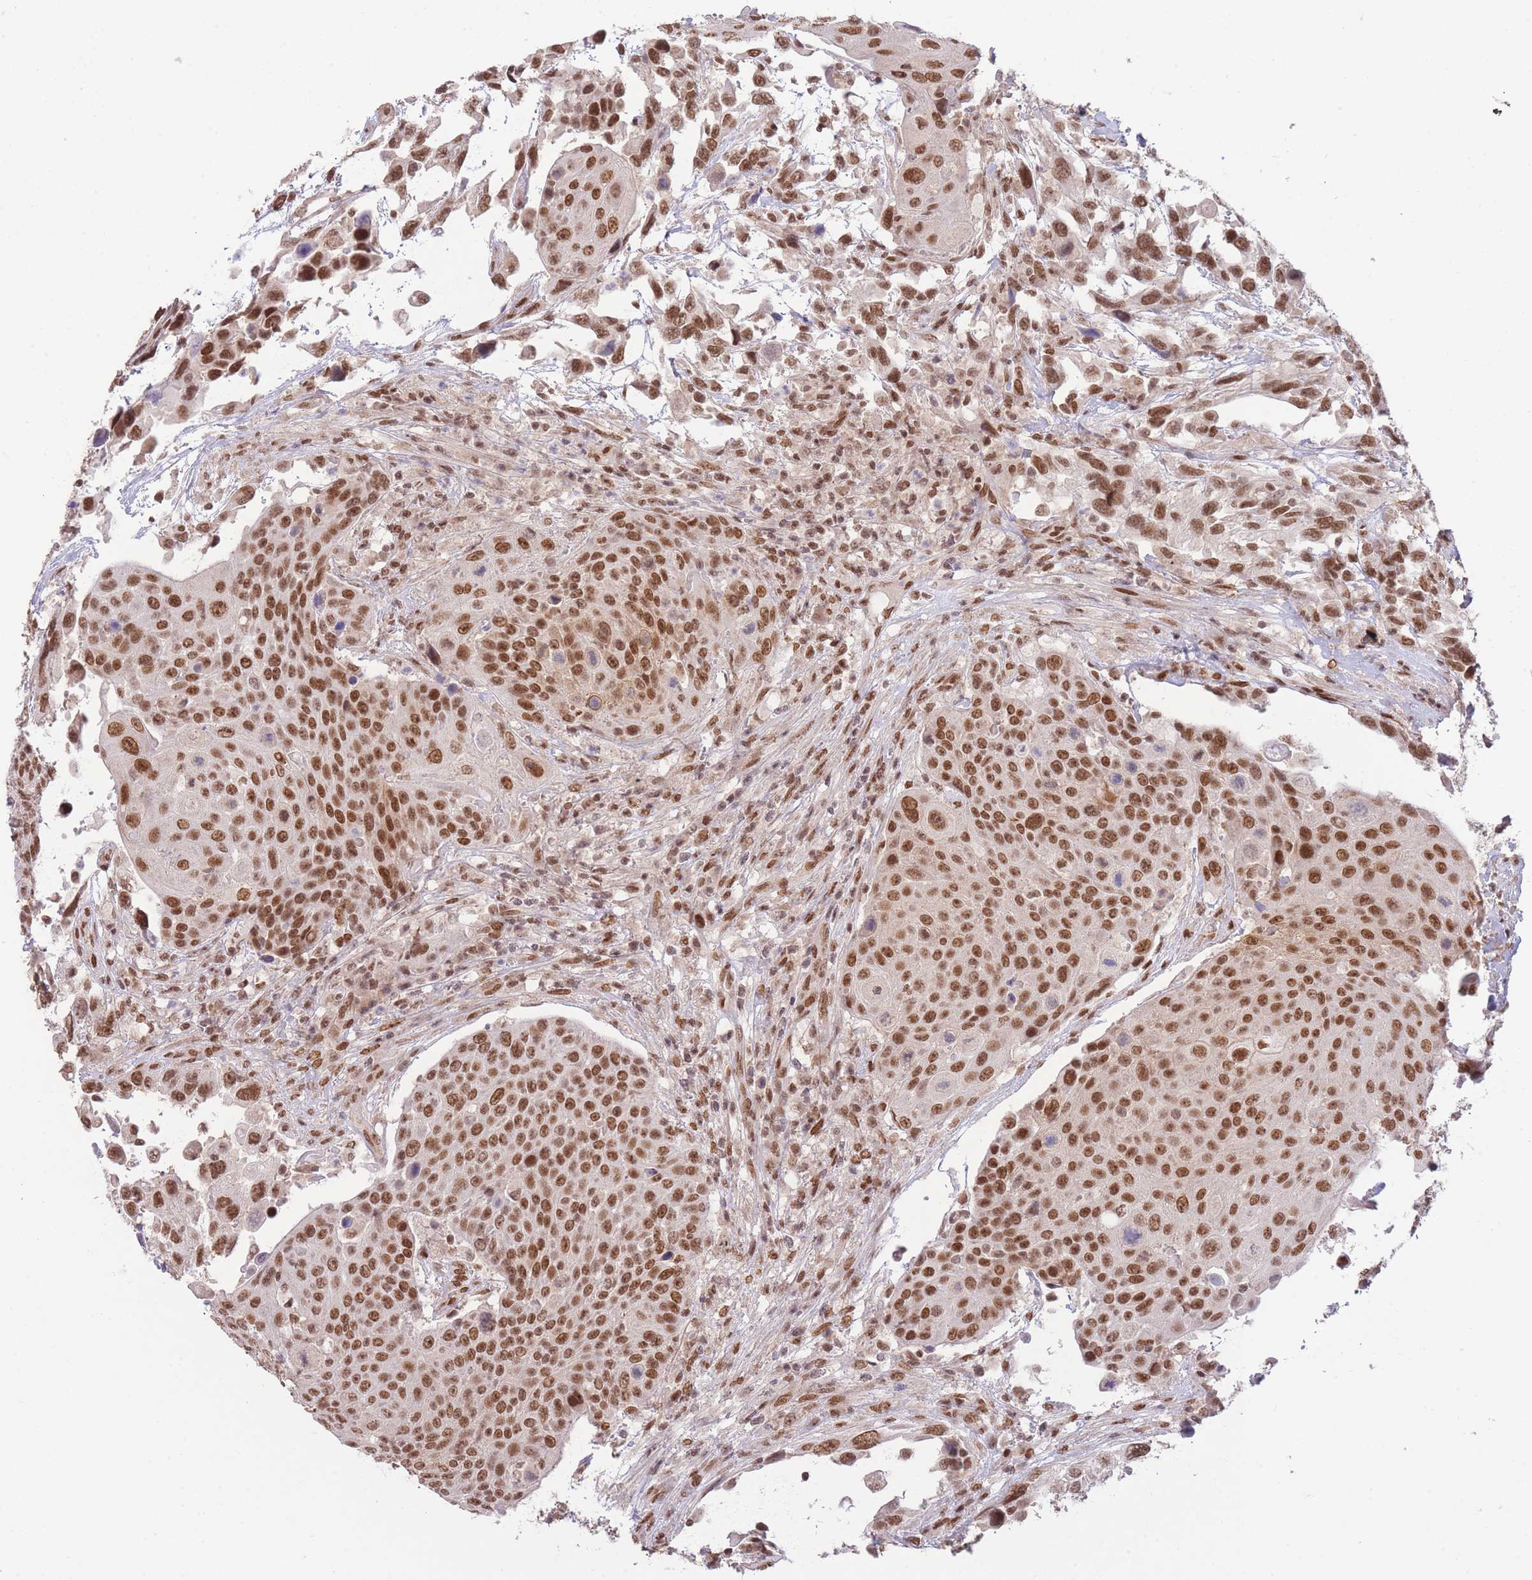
{"staining": {"intensity": "moderate", "quantity": ">75%", "location": "nuclear"}, "tissue": "urothelial cancer", "cell_type": "Tumor cells", "image_type": "cancer", "snomed": [{"axis": "morphology", "description": "Urothelial carcinoma, High grade"}, {"axis": "topography", "description": "Urinary bladder"}], "caption": "Immunohistochemistry (IHC) (DAB (3,3'-diaminobenzidine)) staining of urothelial cancer reveals moderate nuclear protein positivity in approximately >75% of tumor cells. The protein of interest is shown in brown color, while the nuclei are stained blue.", "gene": "CARD8", "patient": {"sex": "female", "age": 70}}